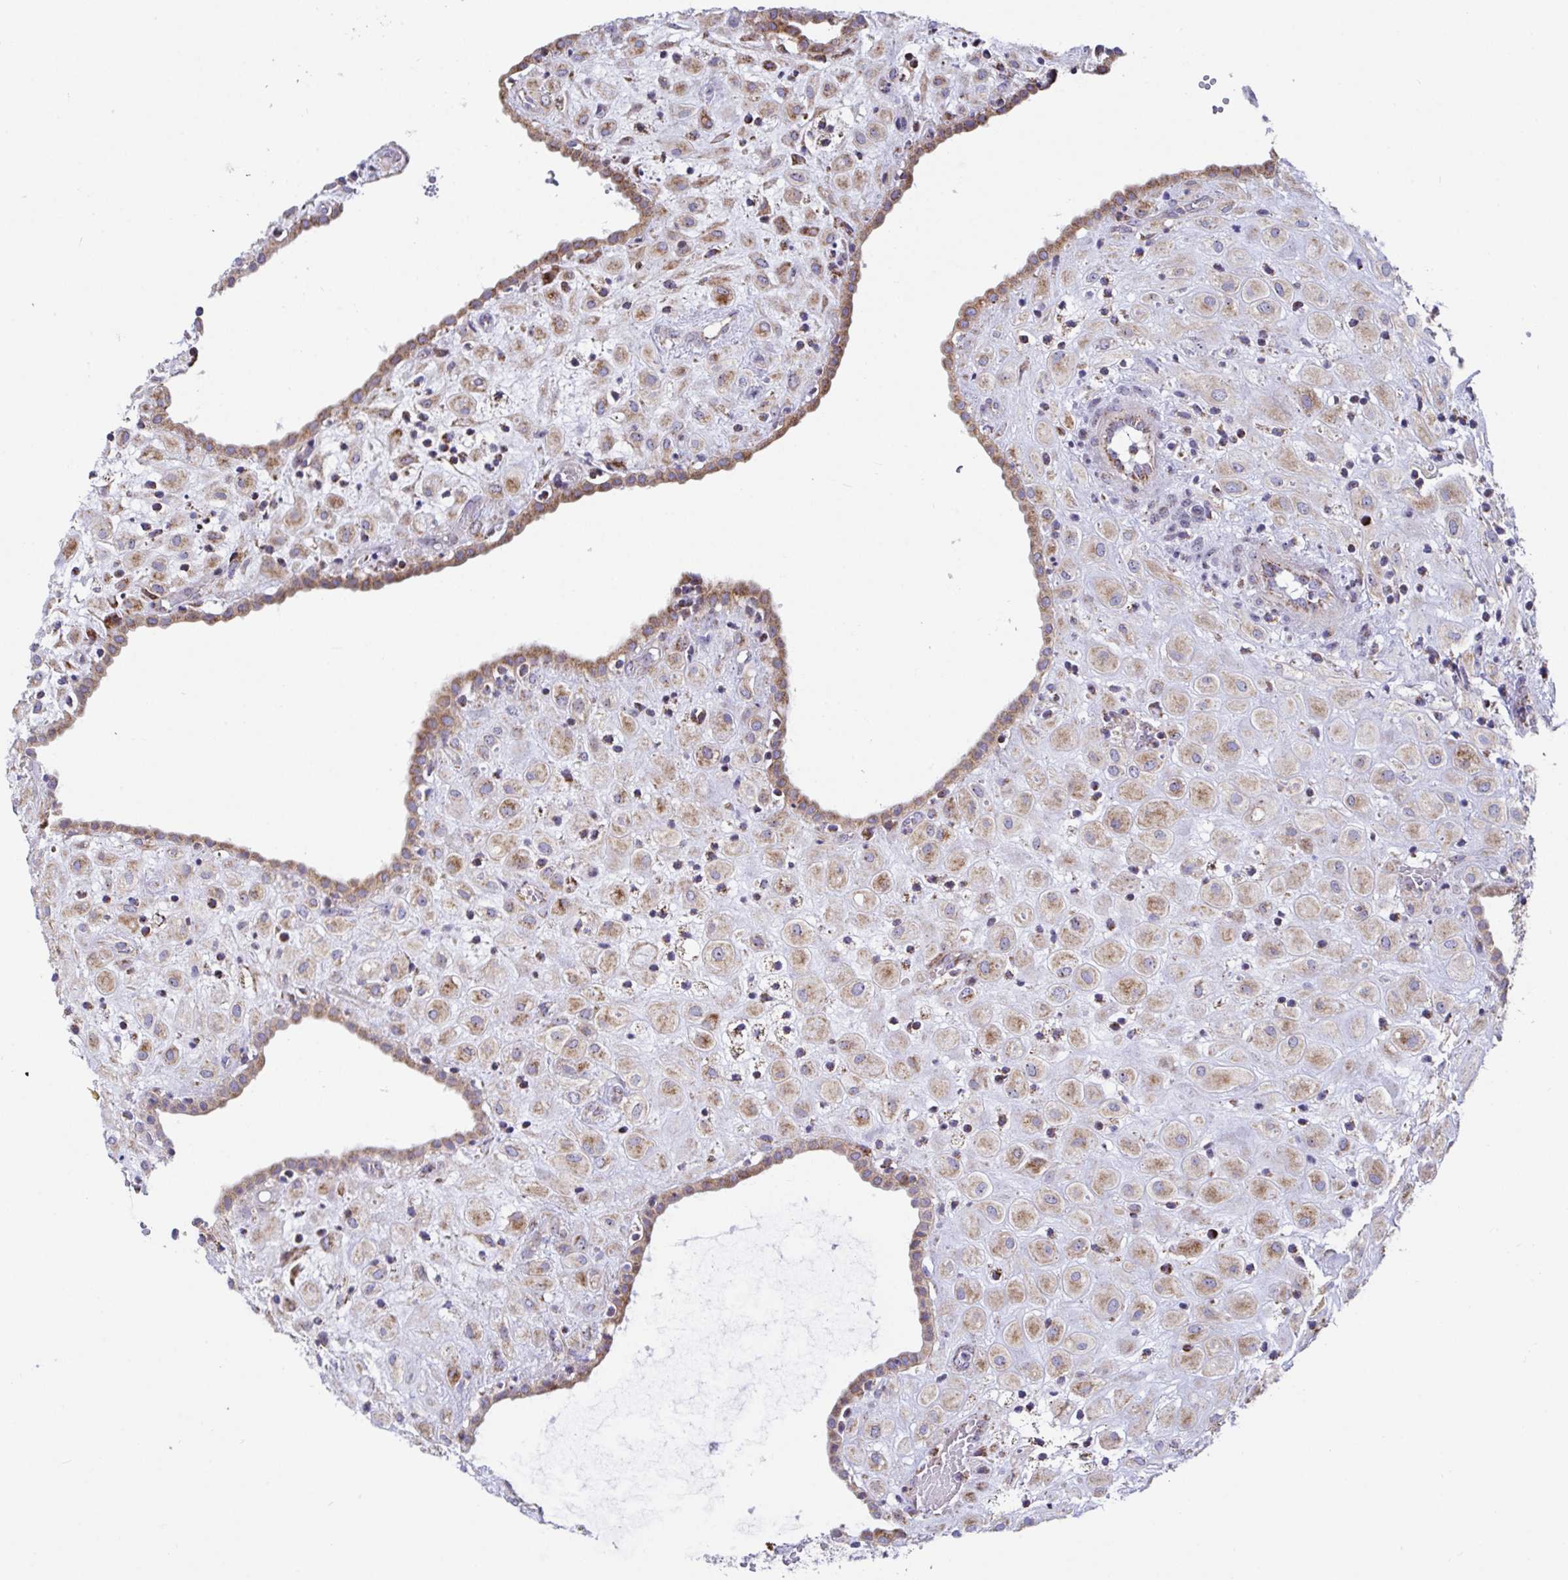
{"staining": {"intensity": "moderate", "quantity": ">75%", "location": "cytoplasmic/membranous"}, "tissue": "placenta", "cell_type": "Decidual cells", "image_type": "normal", "snomed": [{"axis": "morphology", "description": "Normal tissue, NOS"}, {"axis": "topography", "description": "Placenta"}], "caption": "Benign placenta reveals moderate cytoplasmic/membranous expression in about >75% of decidual cells, visualized by immunohistochemistry. The staining was performed using DAB (3,3'-diaminobenzidine), with brown indicating positive protein expression. Nuclei are stained blue with hematoxylin.", "gene": "ATP5MJ", "patient": {"sex": "female", "age": 24}}